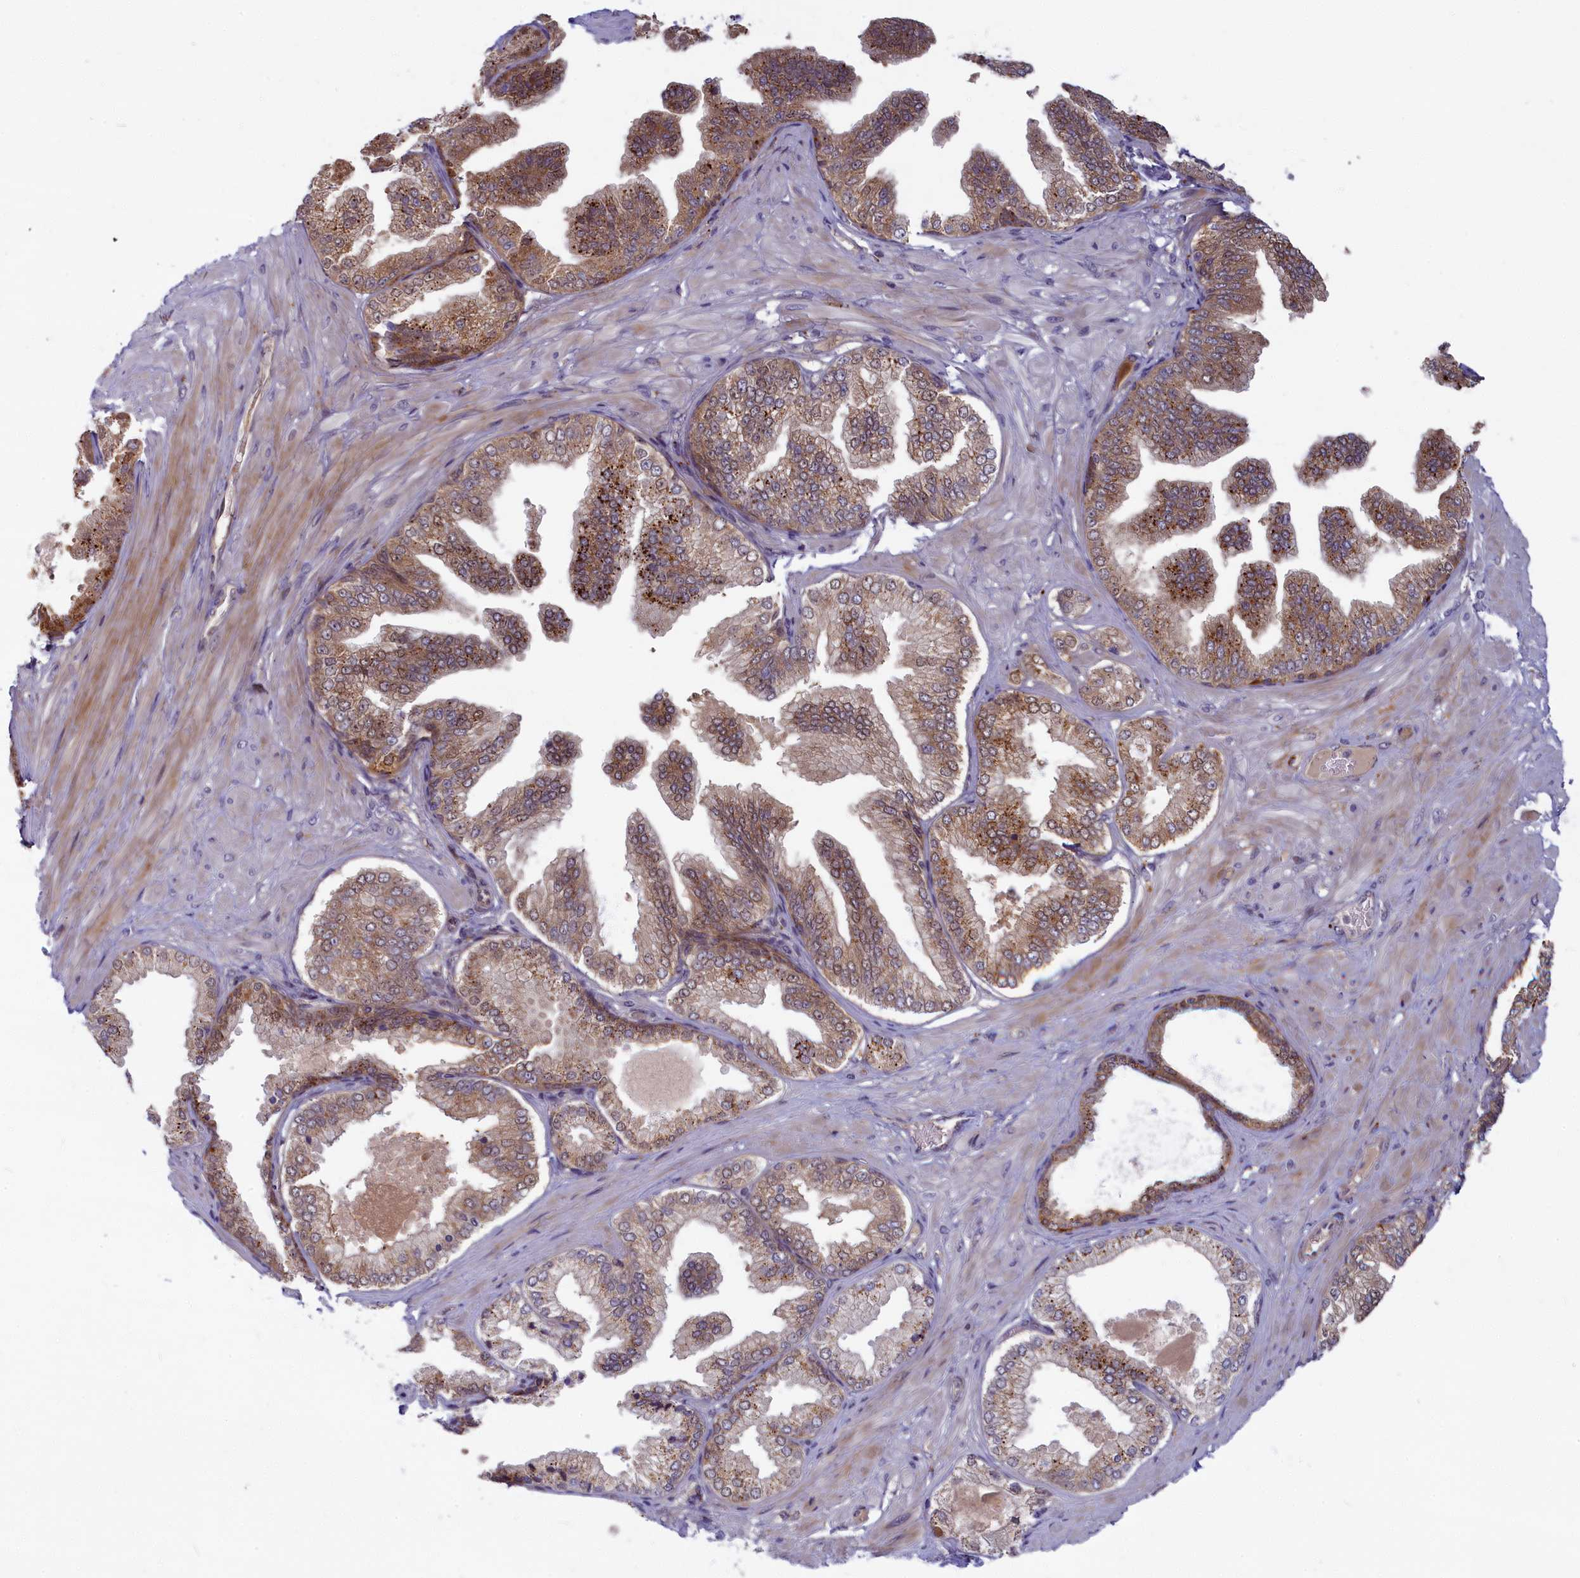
{"staining": {"intensity": "negative", "quantity": "none", "location": "none"}, "tissue": "adipose tissue", "cell_type": "Adipocytes", "image_type": "normal", "snomed": [{"axis": "morphology", "description": "Normal tissue, NOS"}, {"axis": "morphology", "description": "Adenocarcinoma, Low grade"}, {"axis": "topography", "description": "Prostate"}, {"axis": "topography", "description": "Peripheral nerve tissue"}], "caption": "High power microscopy image of an immunohistochemistry image of normal adipose tissue, revealing no significant staining in adipocytes. (Brightfield microscopy of DAB (3,3'-diaminobenzidine) immunohistochemistry at high magnification).", "gene": "FCSK", "patient": {"sex": "male", "age": 63}}